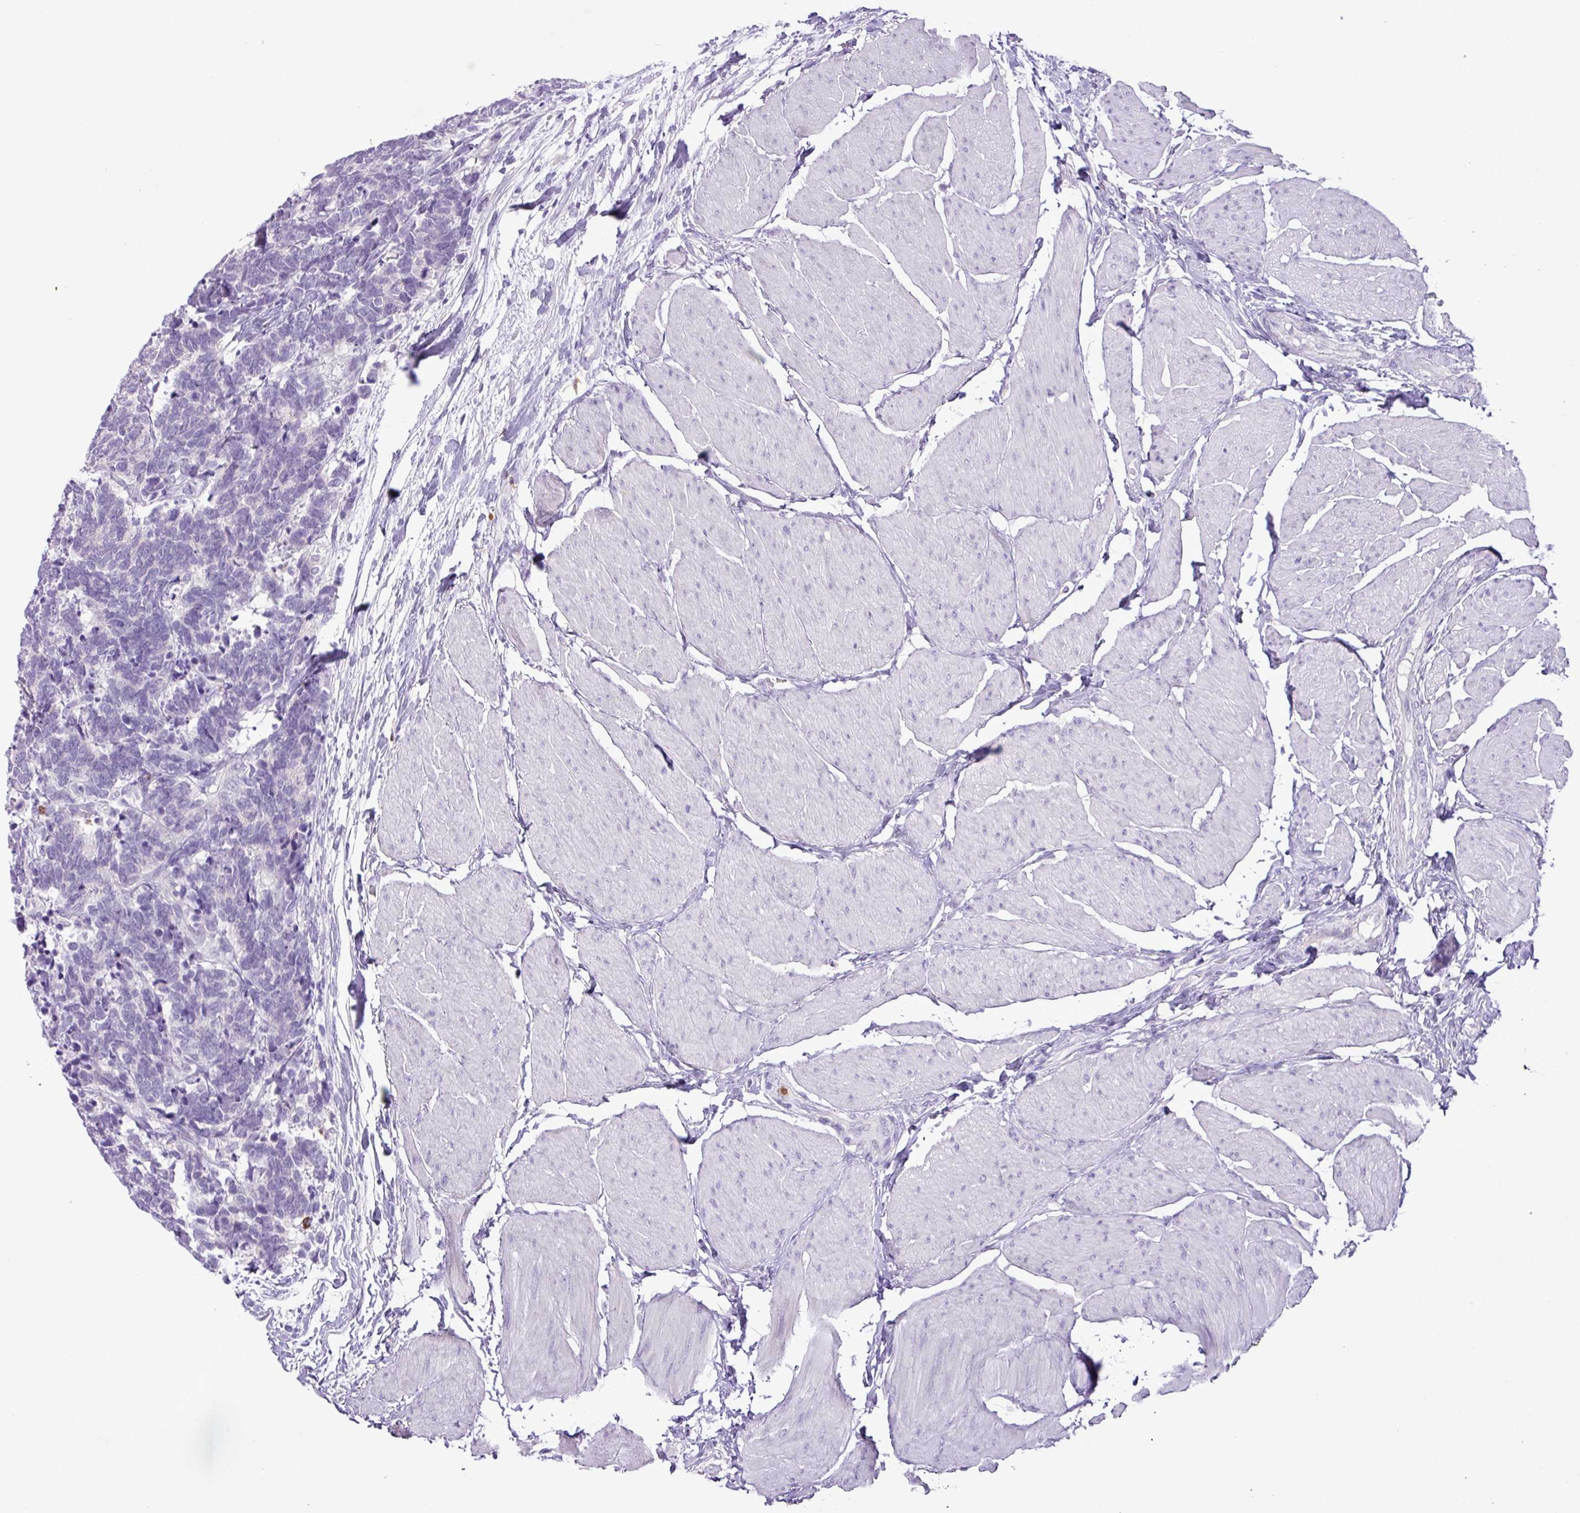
{"staining": {"intensity": "negative", "quantity": "none", "location": "none"}, "tissue": "carcinoid", "cell_type": "Tumor cells", "image_type": "cancer", "snomed": [{"axis": "morphology", "description": "Carcinoma, NOS"}, {"axis": "morphology", "description": "Carcinoid, malignant, NOS"}, {"axis": "topography", "description": "Urinary bladder"}], "caption": "DAB immunohistochemical staining of human carcinoid shows no significant positivity in tumor cells.", "gene": "HTR3E", "patient": {"sex": "male", "age": 57}}